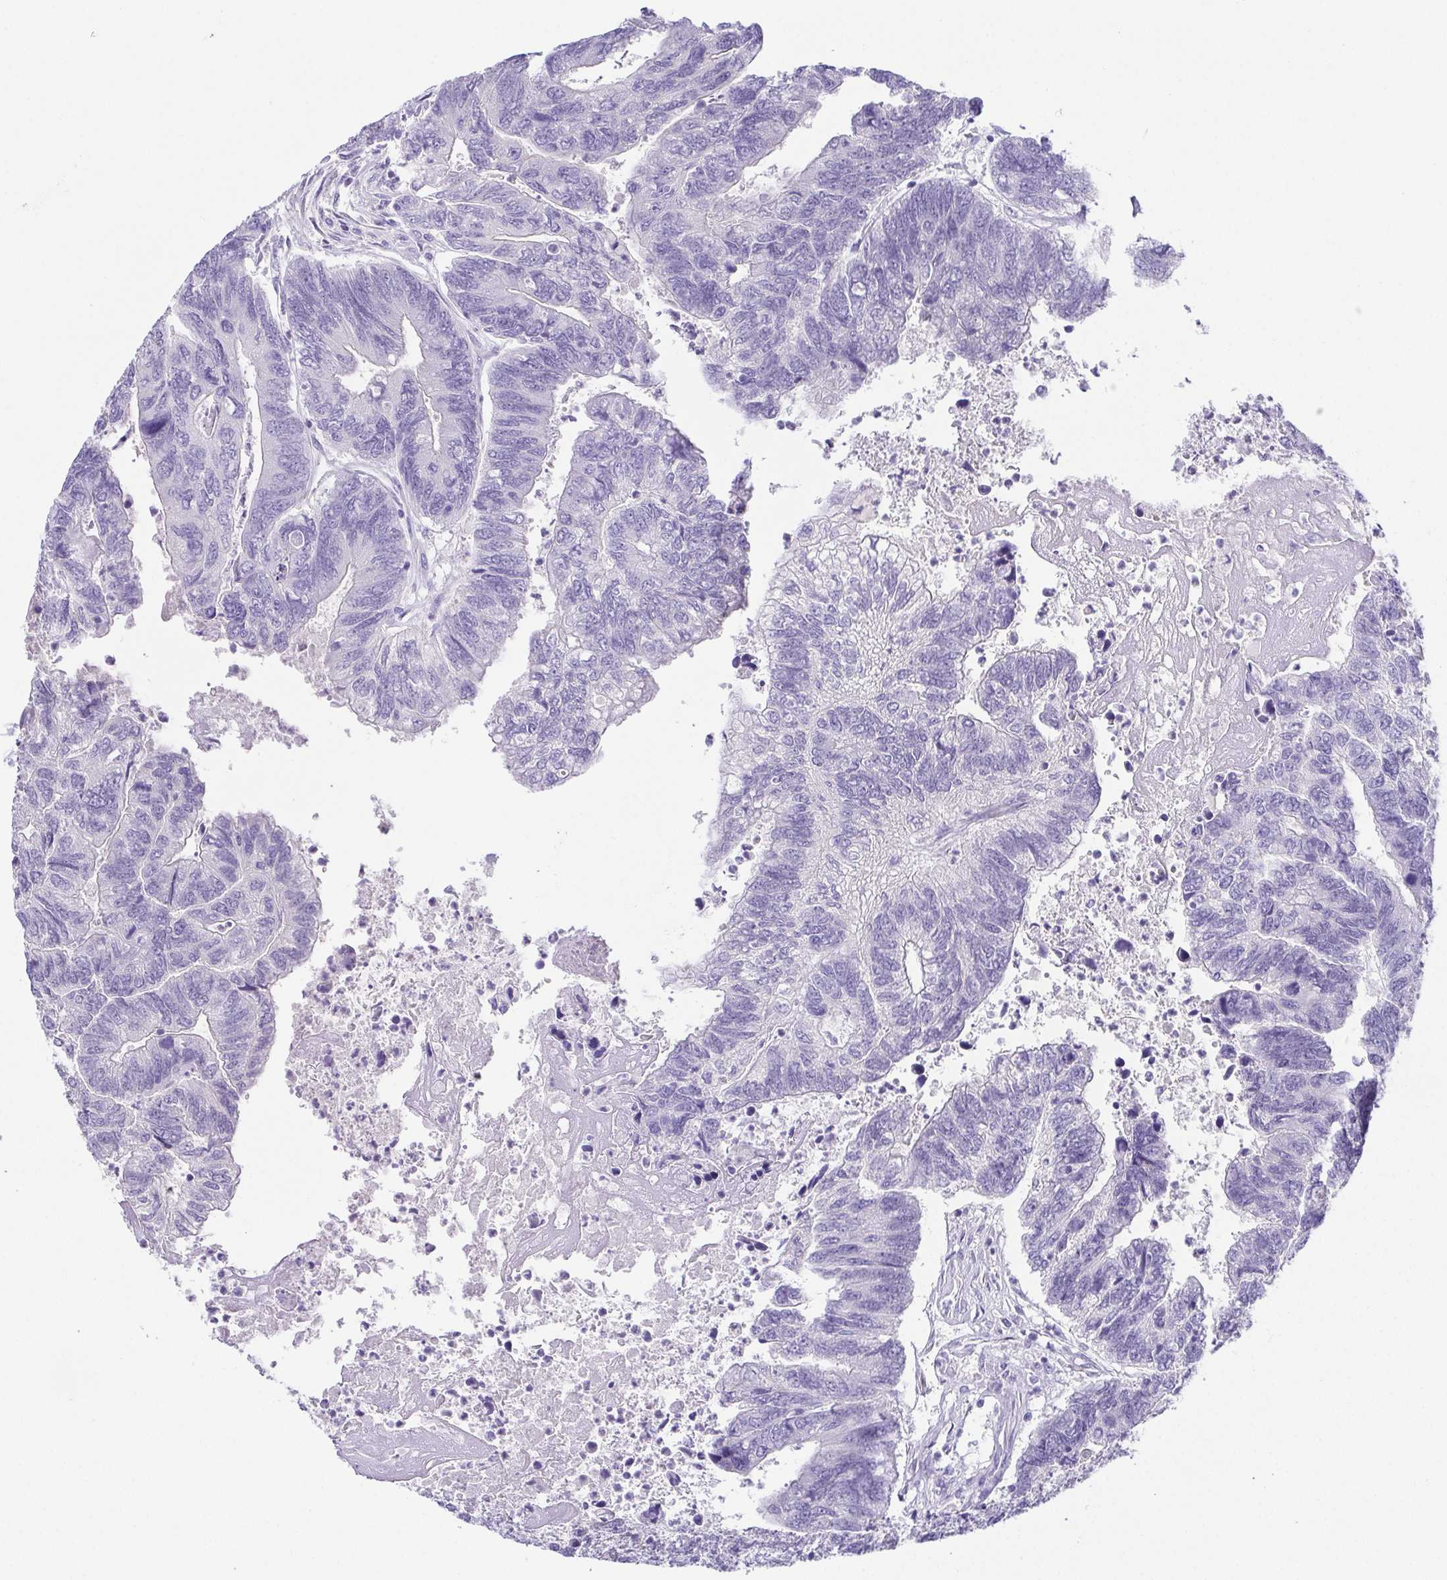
{"staining": {"intensity": "negative", "quantity": "none", "location": "none"}, "tissue": "colorectal cancer", "cell_type": "Tumor cells", "image_type": "cancer", "snomed": [{"axis": "morphology", "description": "Adenocarcinoma, NOS"}, {"axis": "topography", "description": "Colon"}], "caption": "Immunohistochemistry image of colorectal cancer (adenocarcinoma) stained for a protein (brown), which exhibits no staining in tumor cells.", "gene": "HAPLN2", "patient": {"sex": "female", "age": 67}}